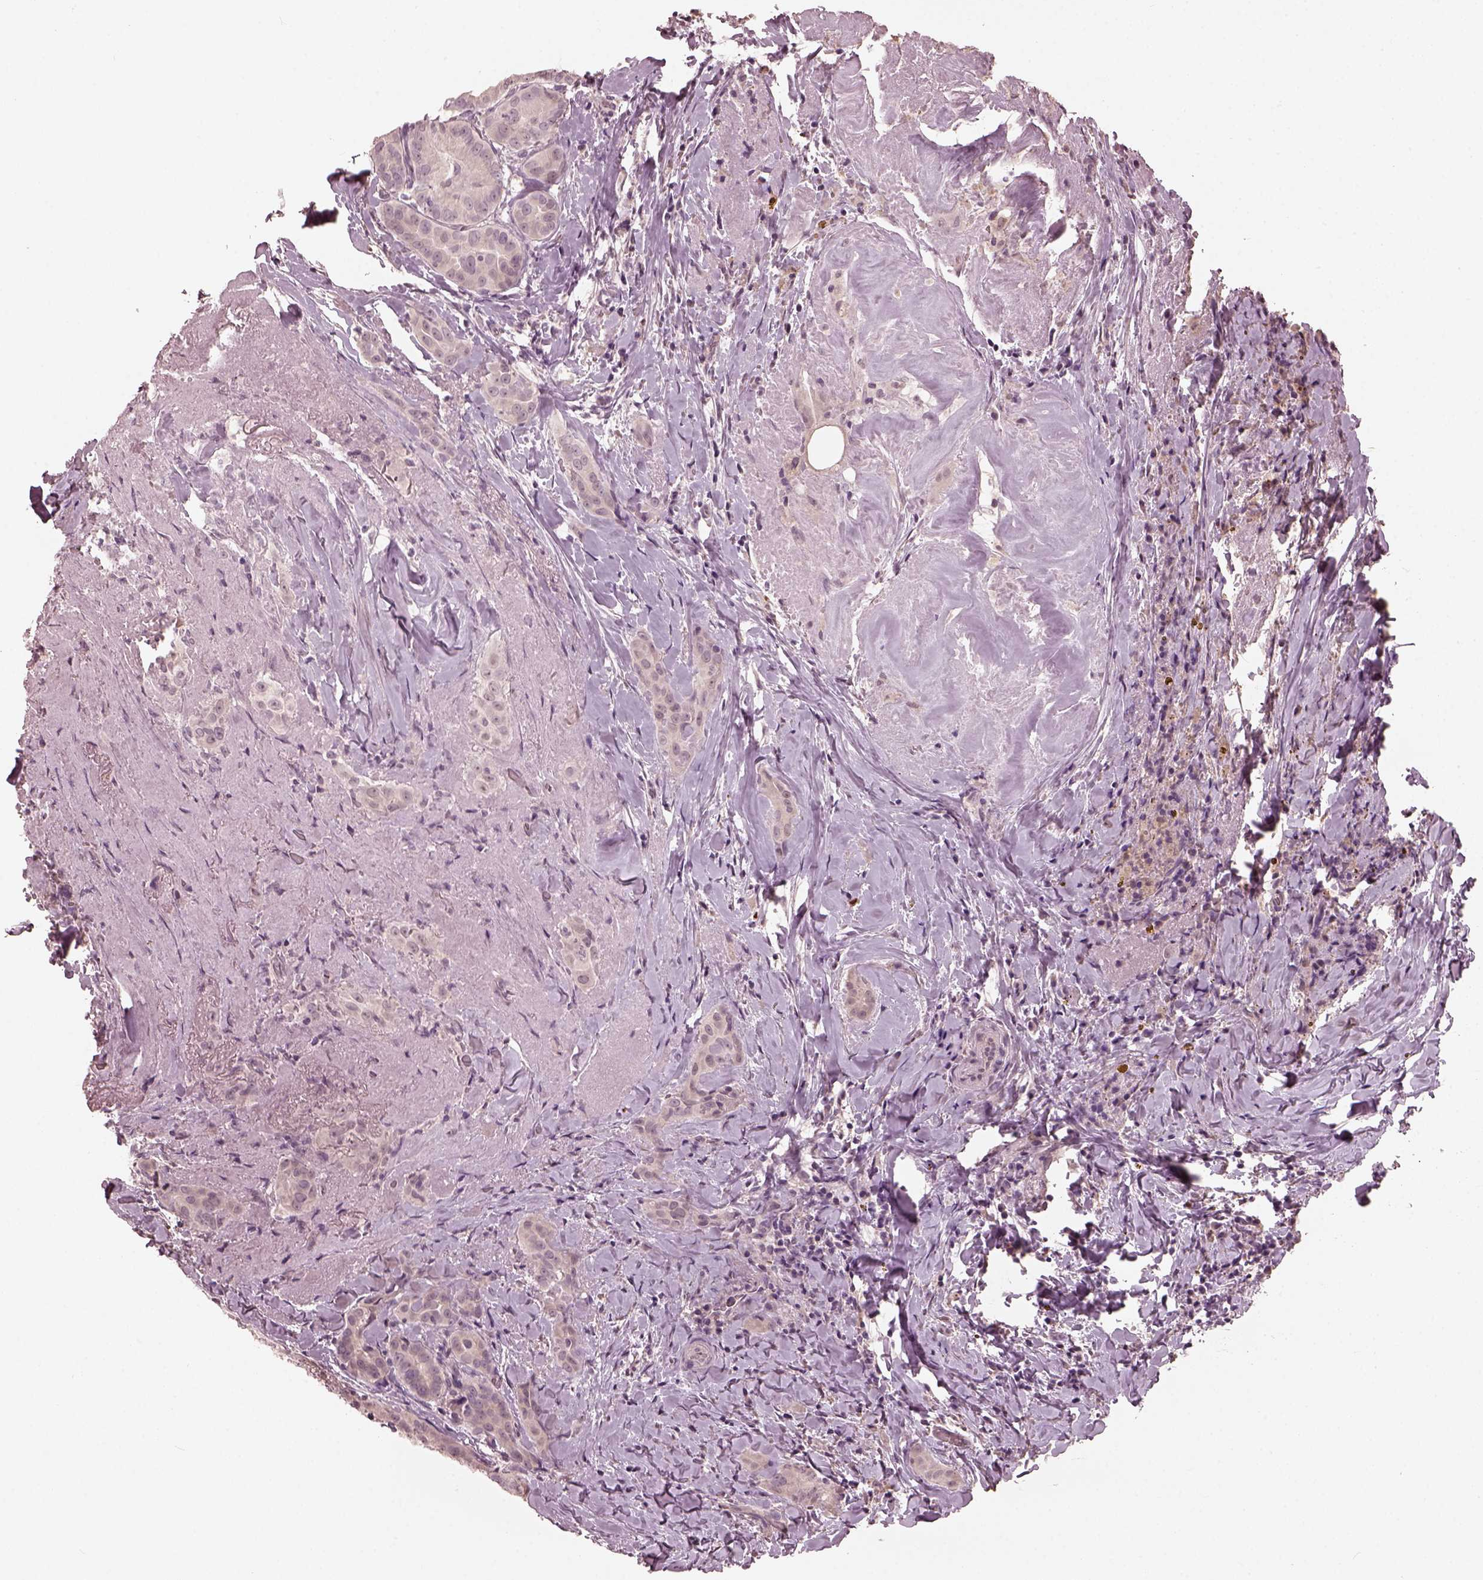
{"staining": {"intensity": "negative", "quantity": "none", "location": "none"}, "tissue": "thyroid cancer", "cell_type": "Tumor cells", "image_type": "cancer", "snomed": [{"axis": "morphology", "description": "Papillary adenocarcinoma, NOS"}, {"axis": "morphology", "description": "Papillary adenoma metastatic"}, {"axis": "topography", "description": "Thyroid gland"}], "caption": "An immunohistochemistry image of thyroid cancer is shown. There is no staining in tumor cells of thyroid cancer. (Brightfield microscopy of DAB (3,3'-diaminobenzidine) immunohistochemistry at high magnification).", "gene": "OPTC", "patient": {"sex": "female", "age": 50}}